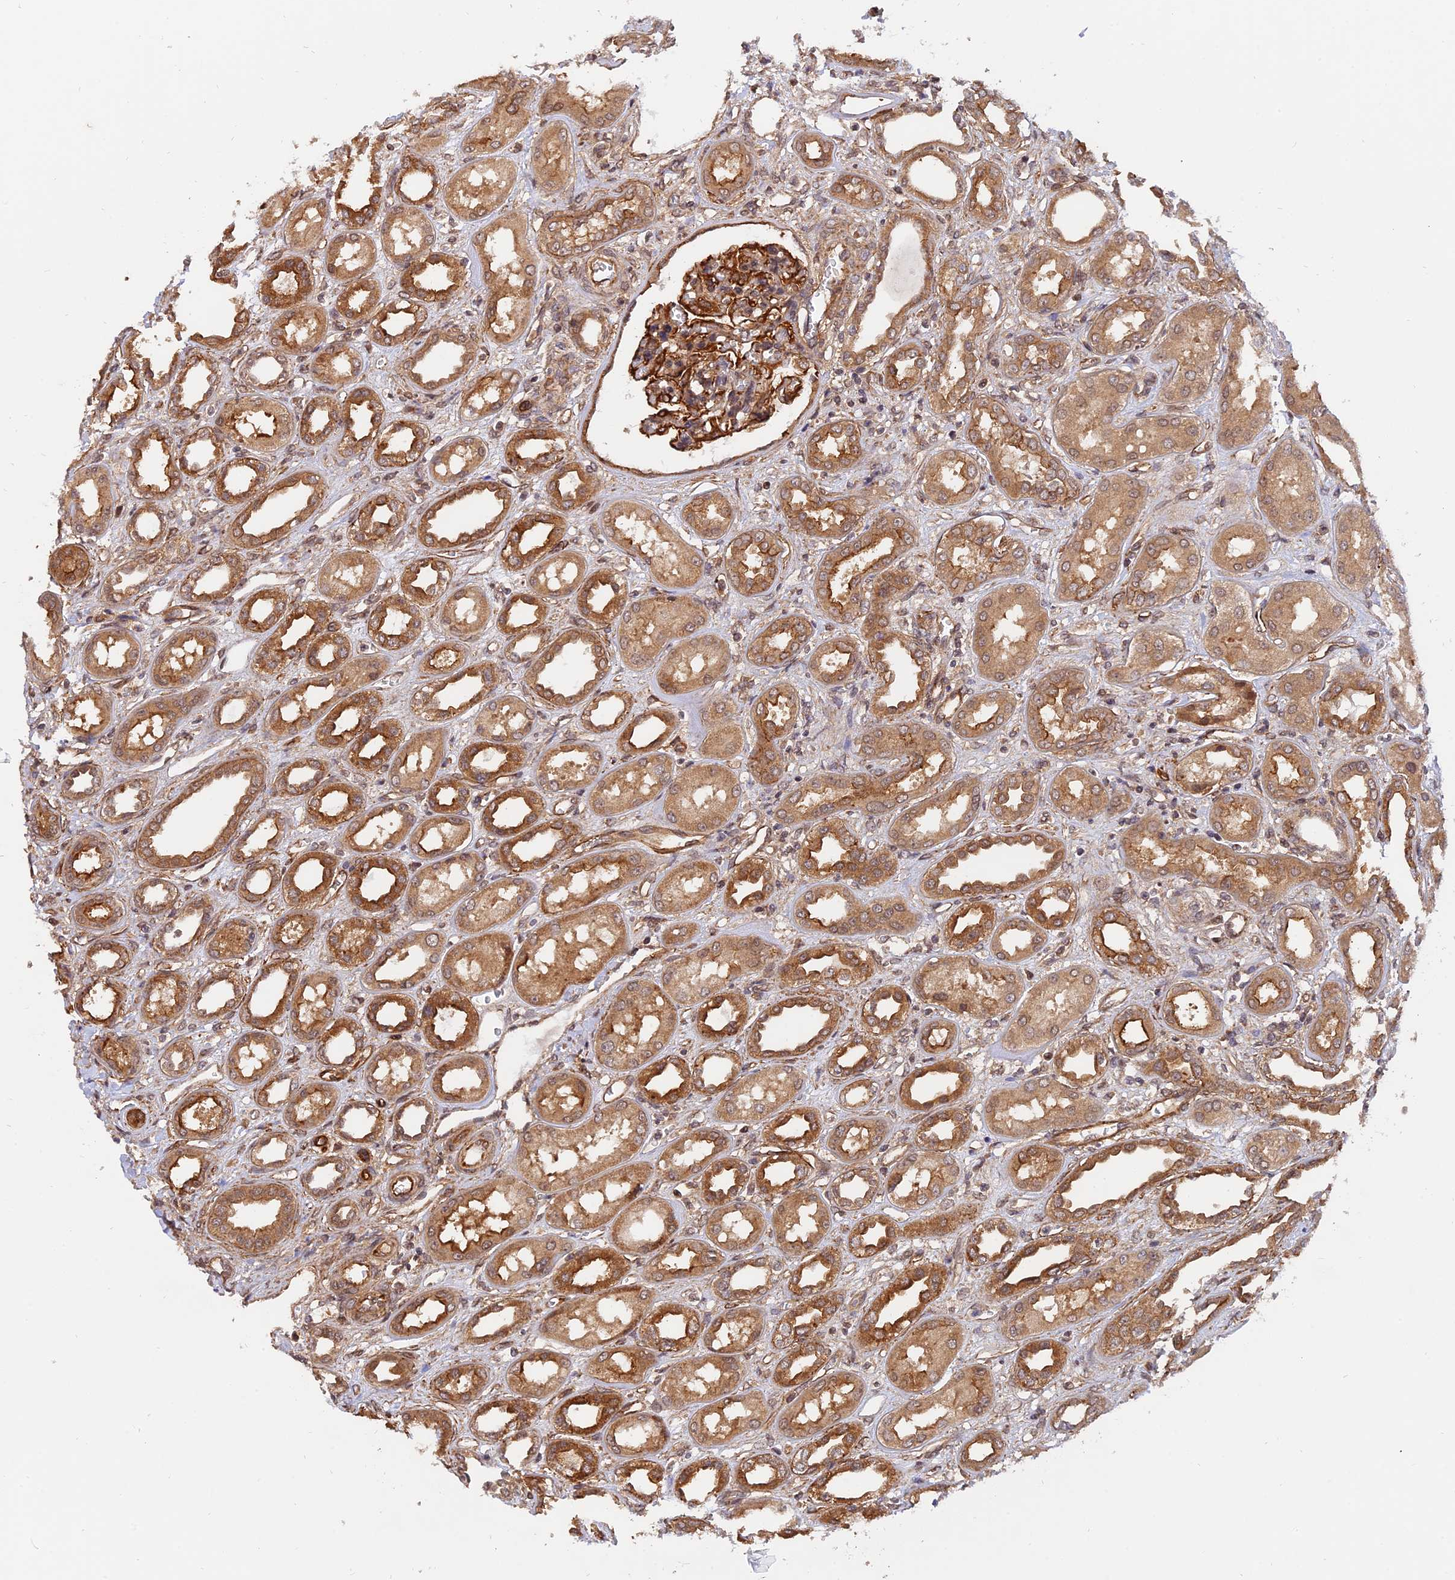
{"staining": {"intensity": "strong", "quantity": ">75%", "location": "cytoplasmic/membranous"}, "tissue": "kidney", "cell_type": "Cells in glomeruli", "image_type": "normal", "snomed": [{"axis": "morphology", "description": "Normal tissue, NOS"}, {"axis": "topography", "description": "Kidney"}], "caption": "Immunohistochemical staining of benign kidney shows high levels of strong cytoplasmic/membranous staining in about >75% of cells in glomeruli.", "gene": "WDR41", "patient": {"sex": "male", "age": 59}}